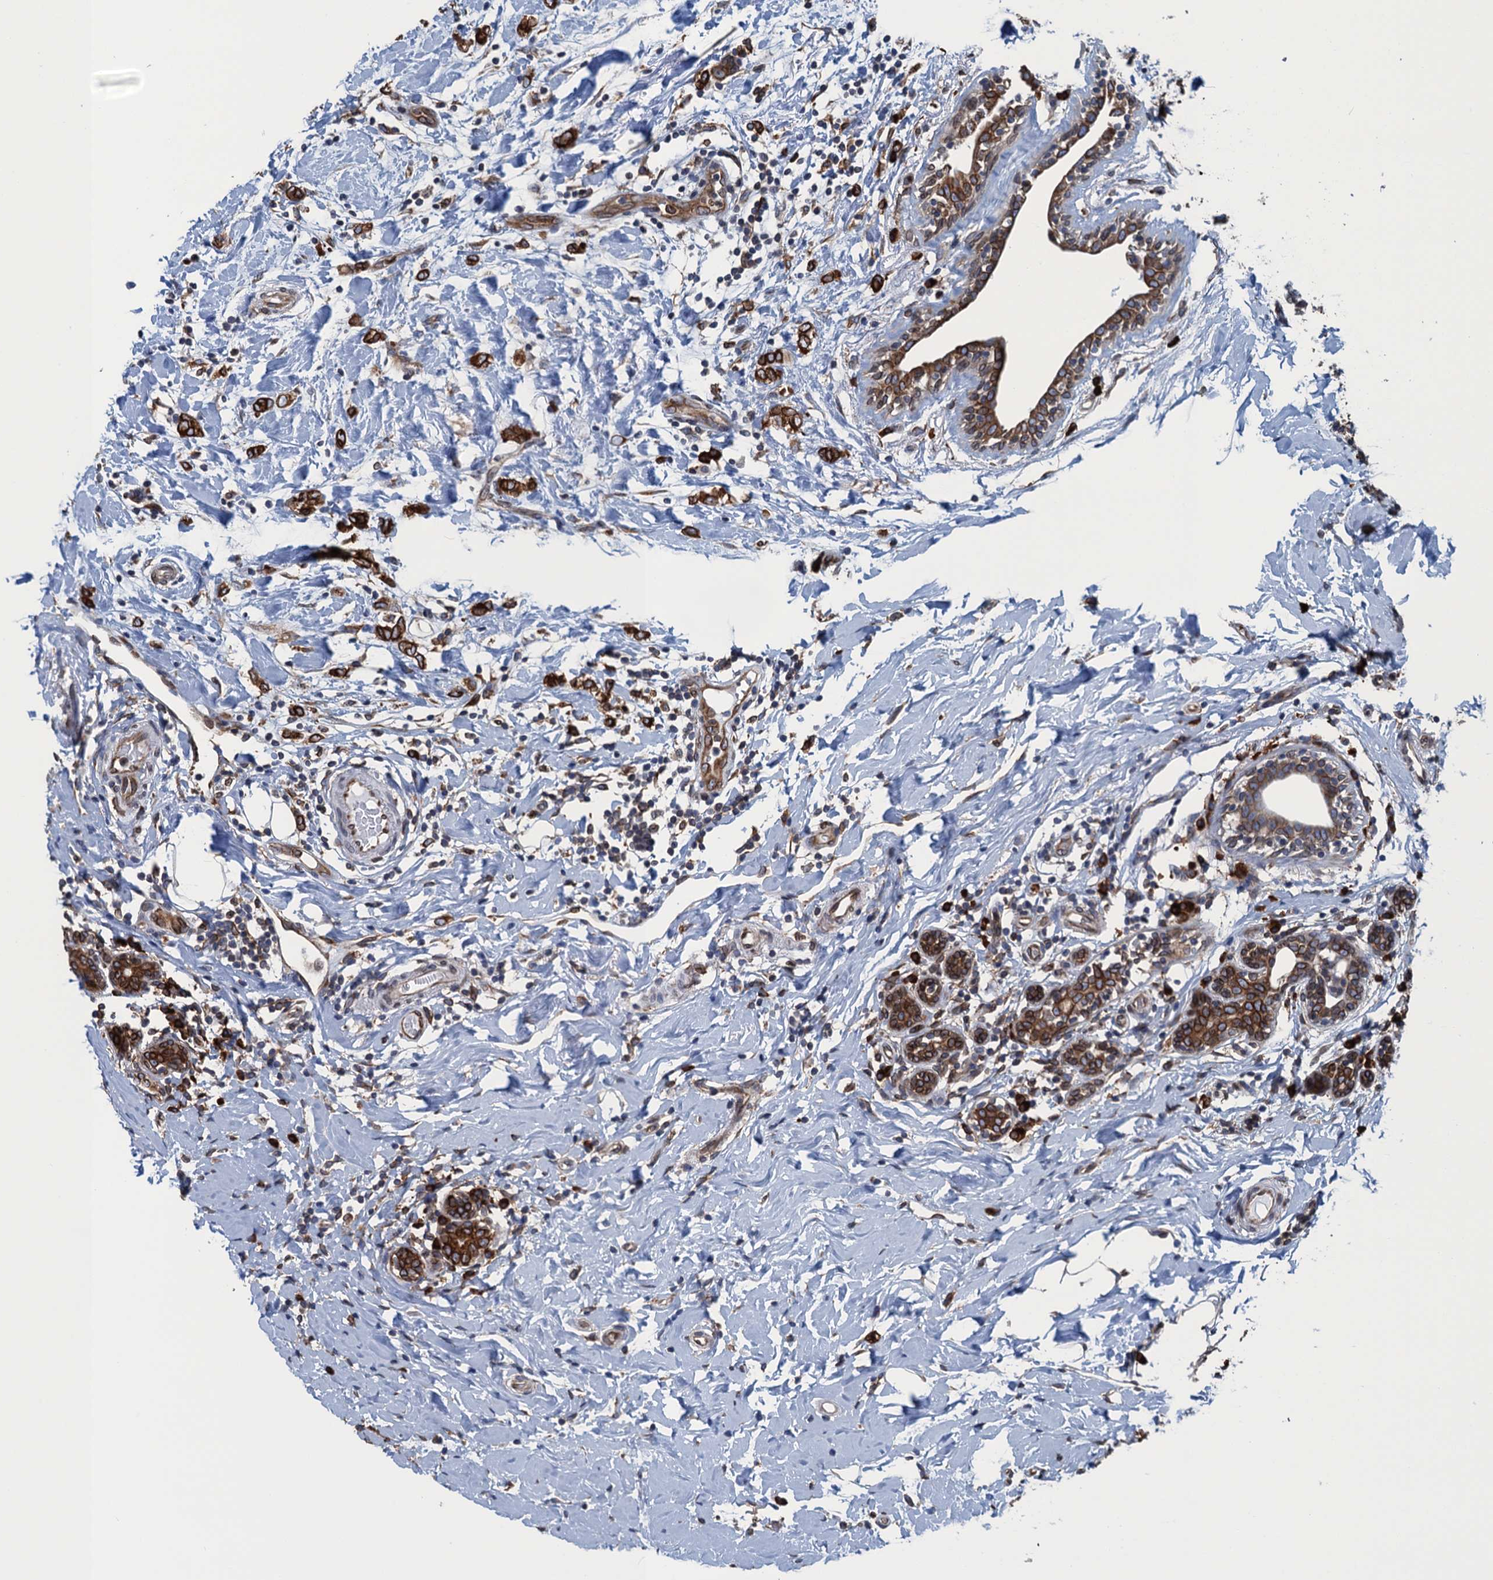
{"staining": {"intensity": "strong", "quantity": ">75%", "location": "cytoplasmic/membranous"}, "tissue": "breast cancer", "cell_type": "Tumor cells", "image_type": "cancer", "snomed": [{"axis": "morphology", "description": "Normal tissue, NOS"}, {"axis": "morphology", "description": "Lobular carcinoma"}, {"axis": "topography", "description": "Breast"}], "caption": "Immunohistochemistry (IHC) staining of lobular carcinoma (breast), which demonstrates high levels of strong cytoplasmic/membranous staining in approximately >75% of tumor cells indicating strong cytoplasmic/membranous protein staining. The staining was performed using DAB (3,3'-diaminobenzidine) (brown) for protein detection and nuclei were counterstained in hematoxylin (blue).", "gene": "TMEM205", "patient": {"sex": "female", "age": 47}}